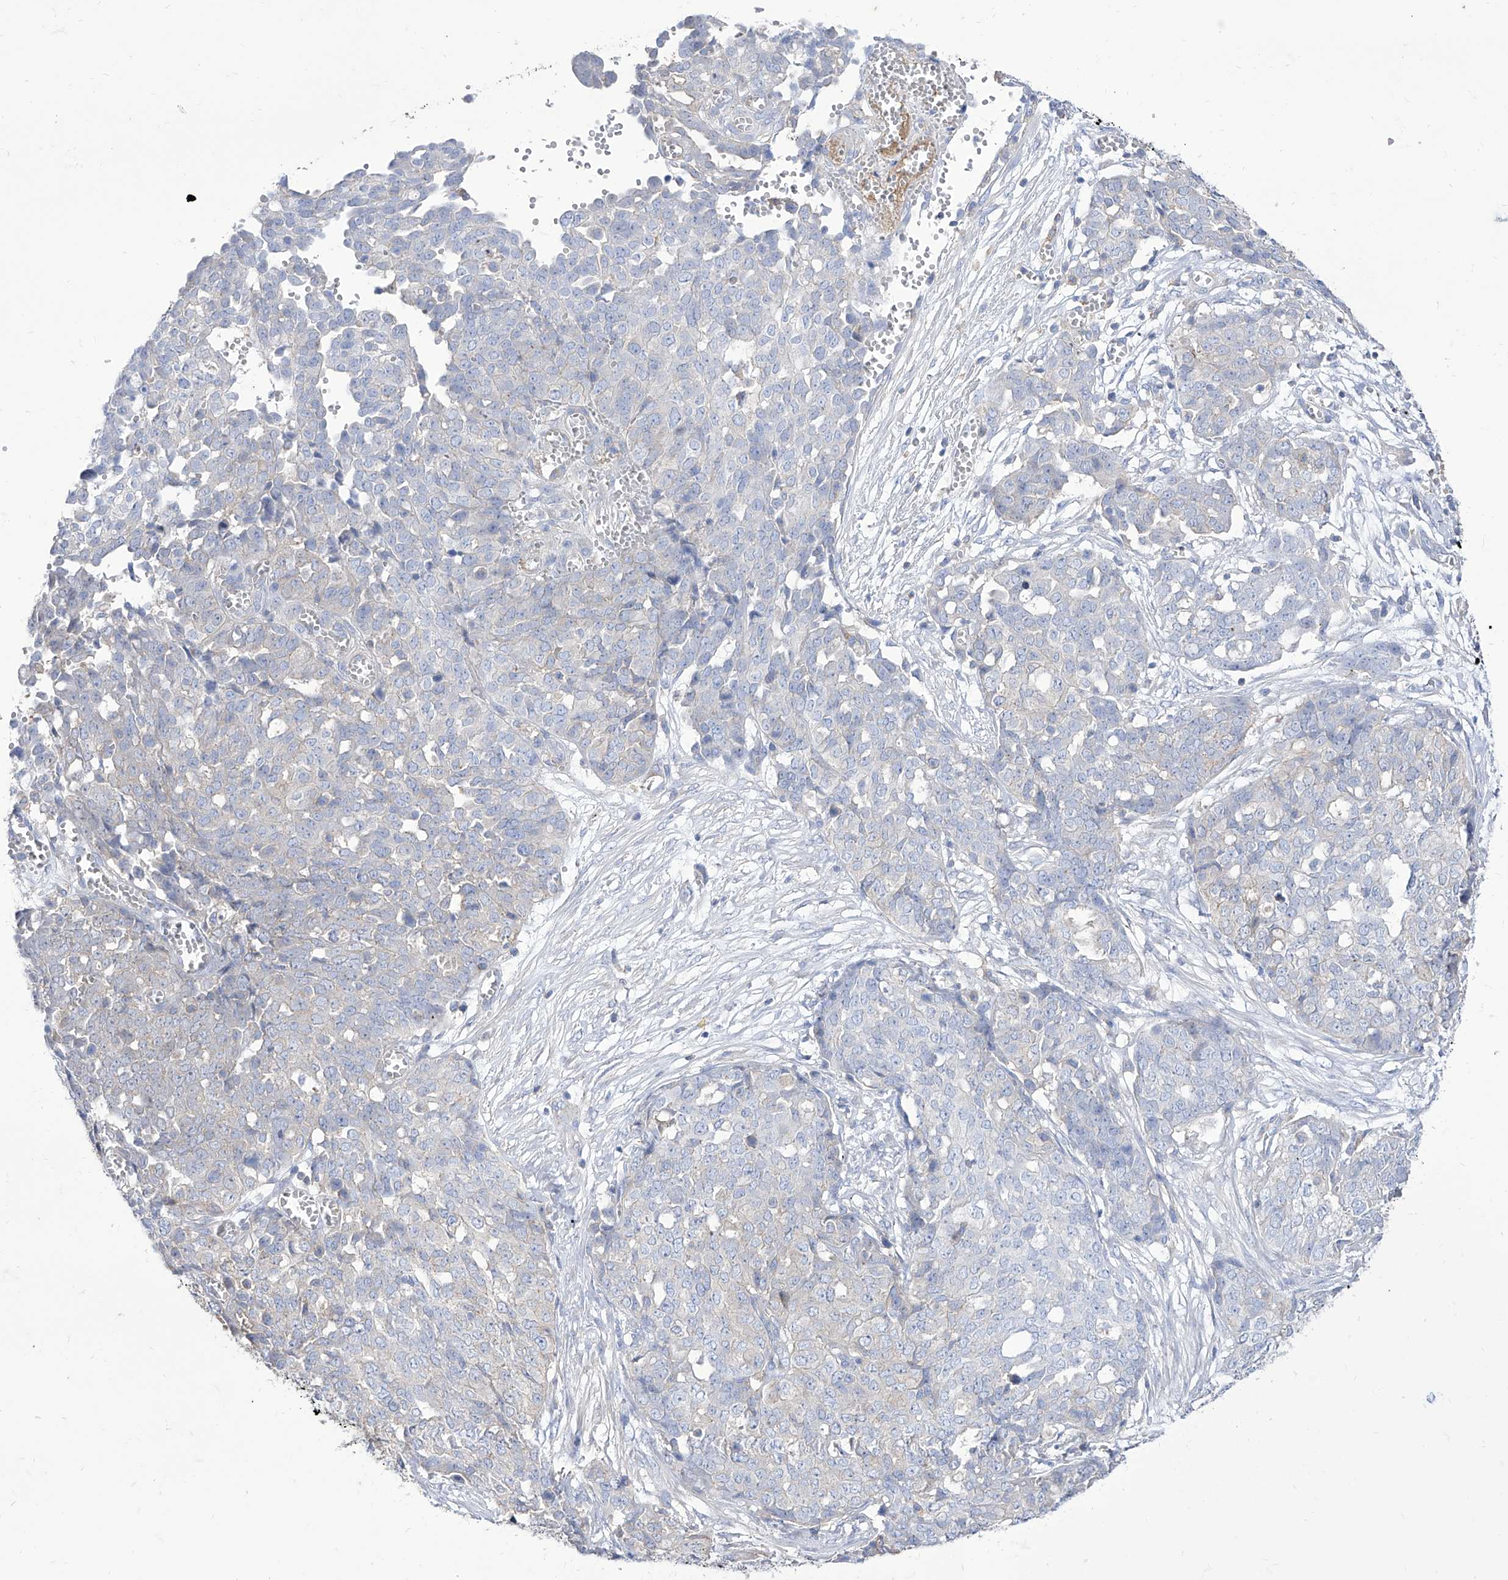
{"staining": {"intensity": "negative", "quantity": "none", "location": "none"}, "tissue": "ovarian cancer", "cell_type": "Tumor cells", "image_type": "cancer", "snomed": [{"axis": "morphology", "description": "Cystadenocarcinoma, serous, NOS"}, {"axis": "topography", "description": "Soft tissue"}, {"axis": "topography", "description": "Ovary"}], "caption": "Tumor cells show no significant expression in ovarian cancer (serous cystadenocarcinoma).", "gene": "C1orf74", "patient": {"sex": "female", "age": 57}}